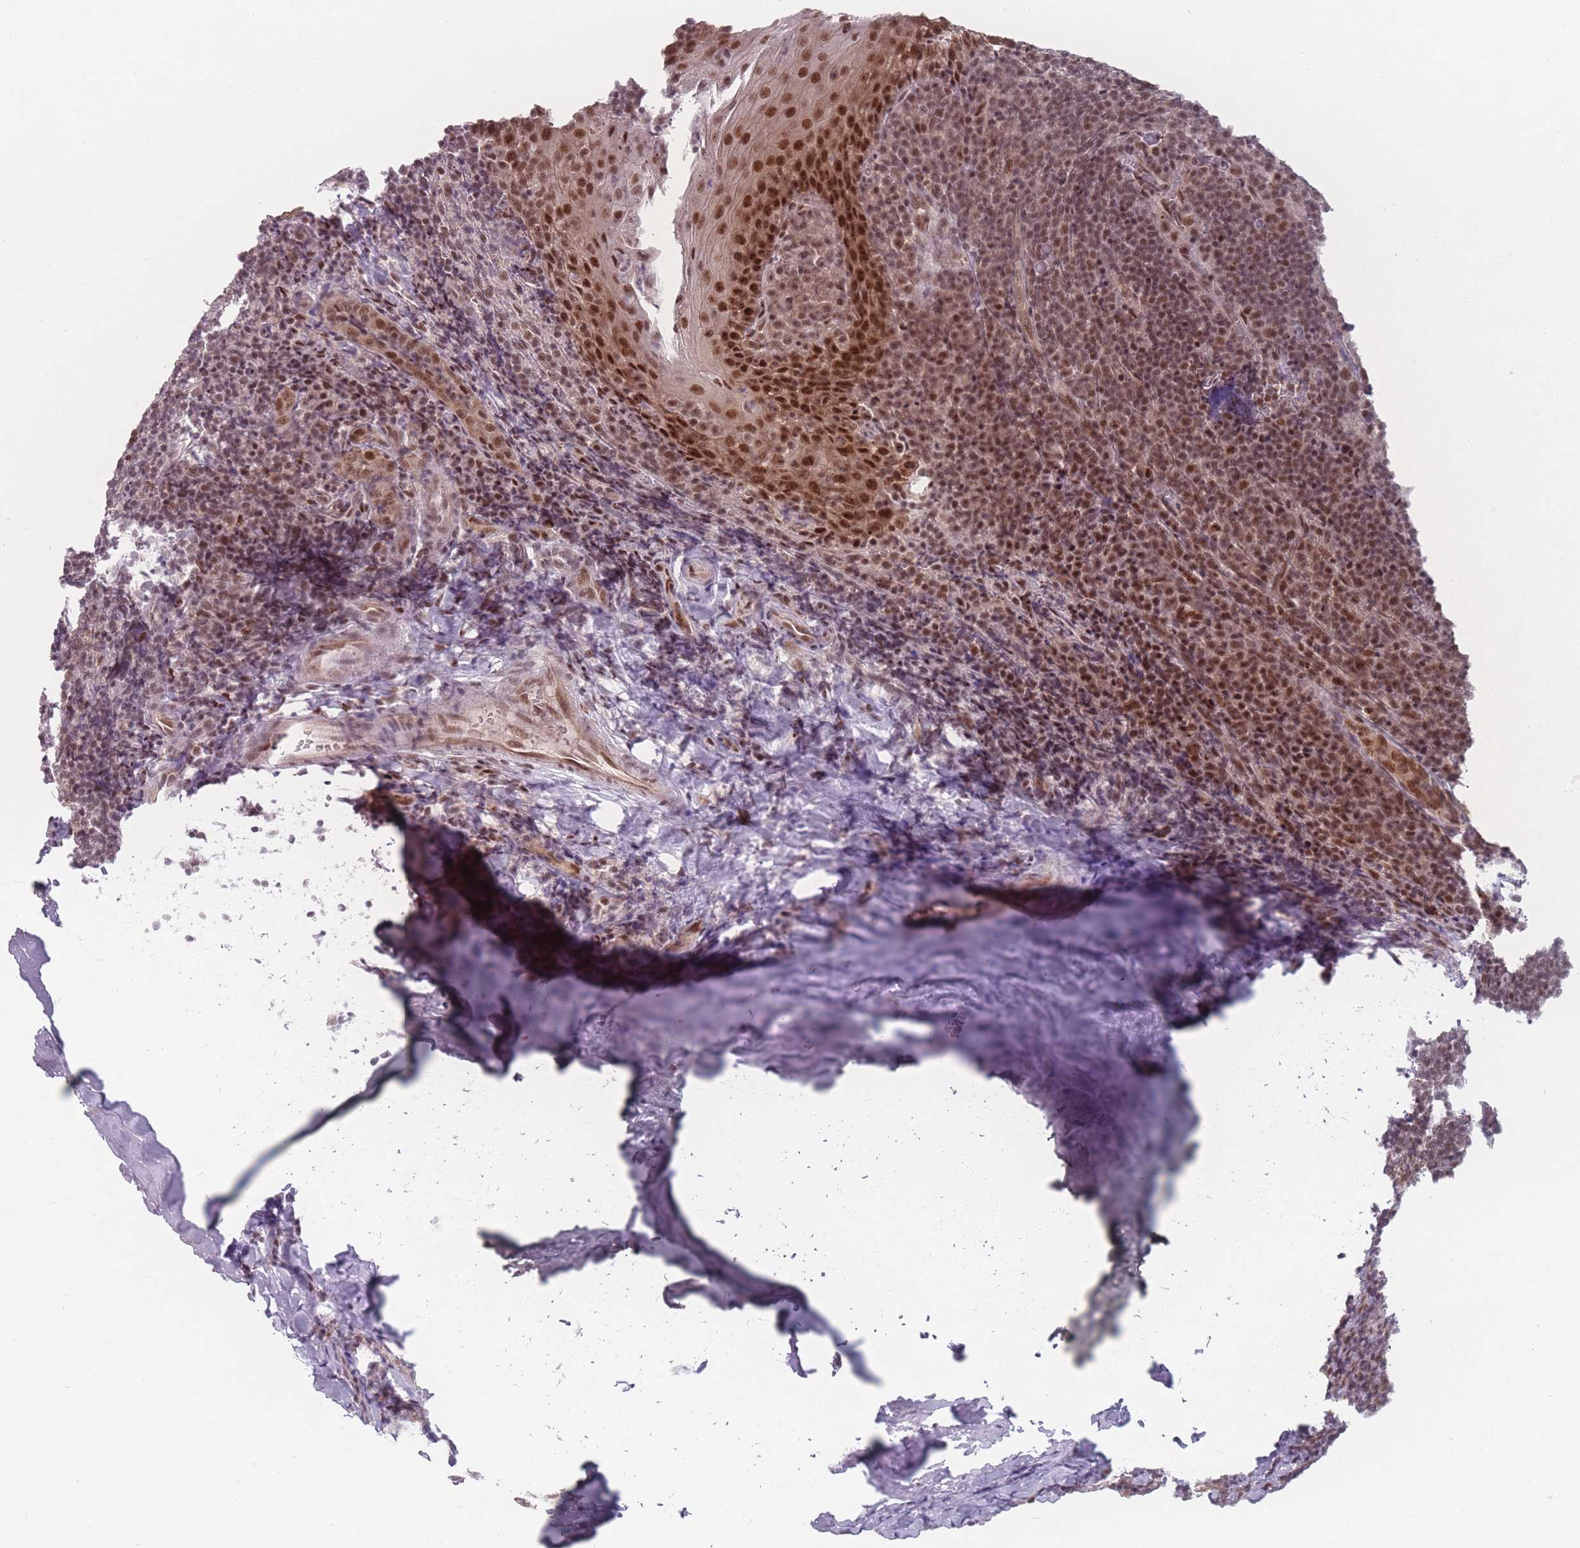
{"staining": {"intensity": "weak", "quantity": "<25%", "location": "nuclear"}, "tissue": "tonsil", "cell_type": "Germinal center cells", "image_type": "normal", "snomed": [{"axis": "morphology", "description": "Normal tissue, NOS"}, {"axis": "topography", "description": "Tonsil"}], "caption": "Protein analysis of normal tonsil demonstrates no significant positivity in germinal center cells.", "gene": "ZC3H14", "patient": {"sex": "male", "age": 27}}